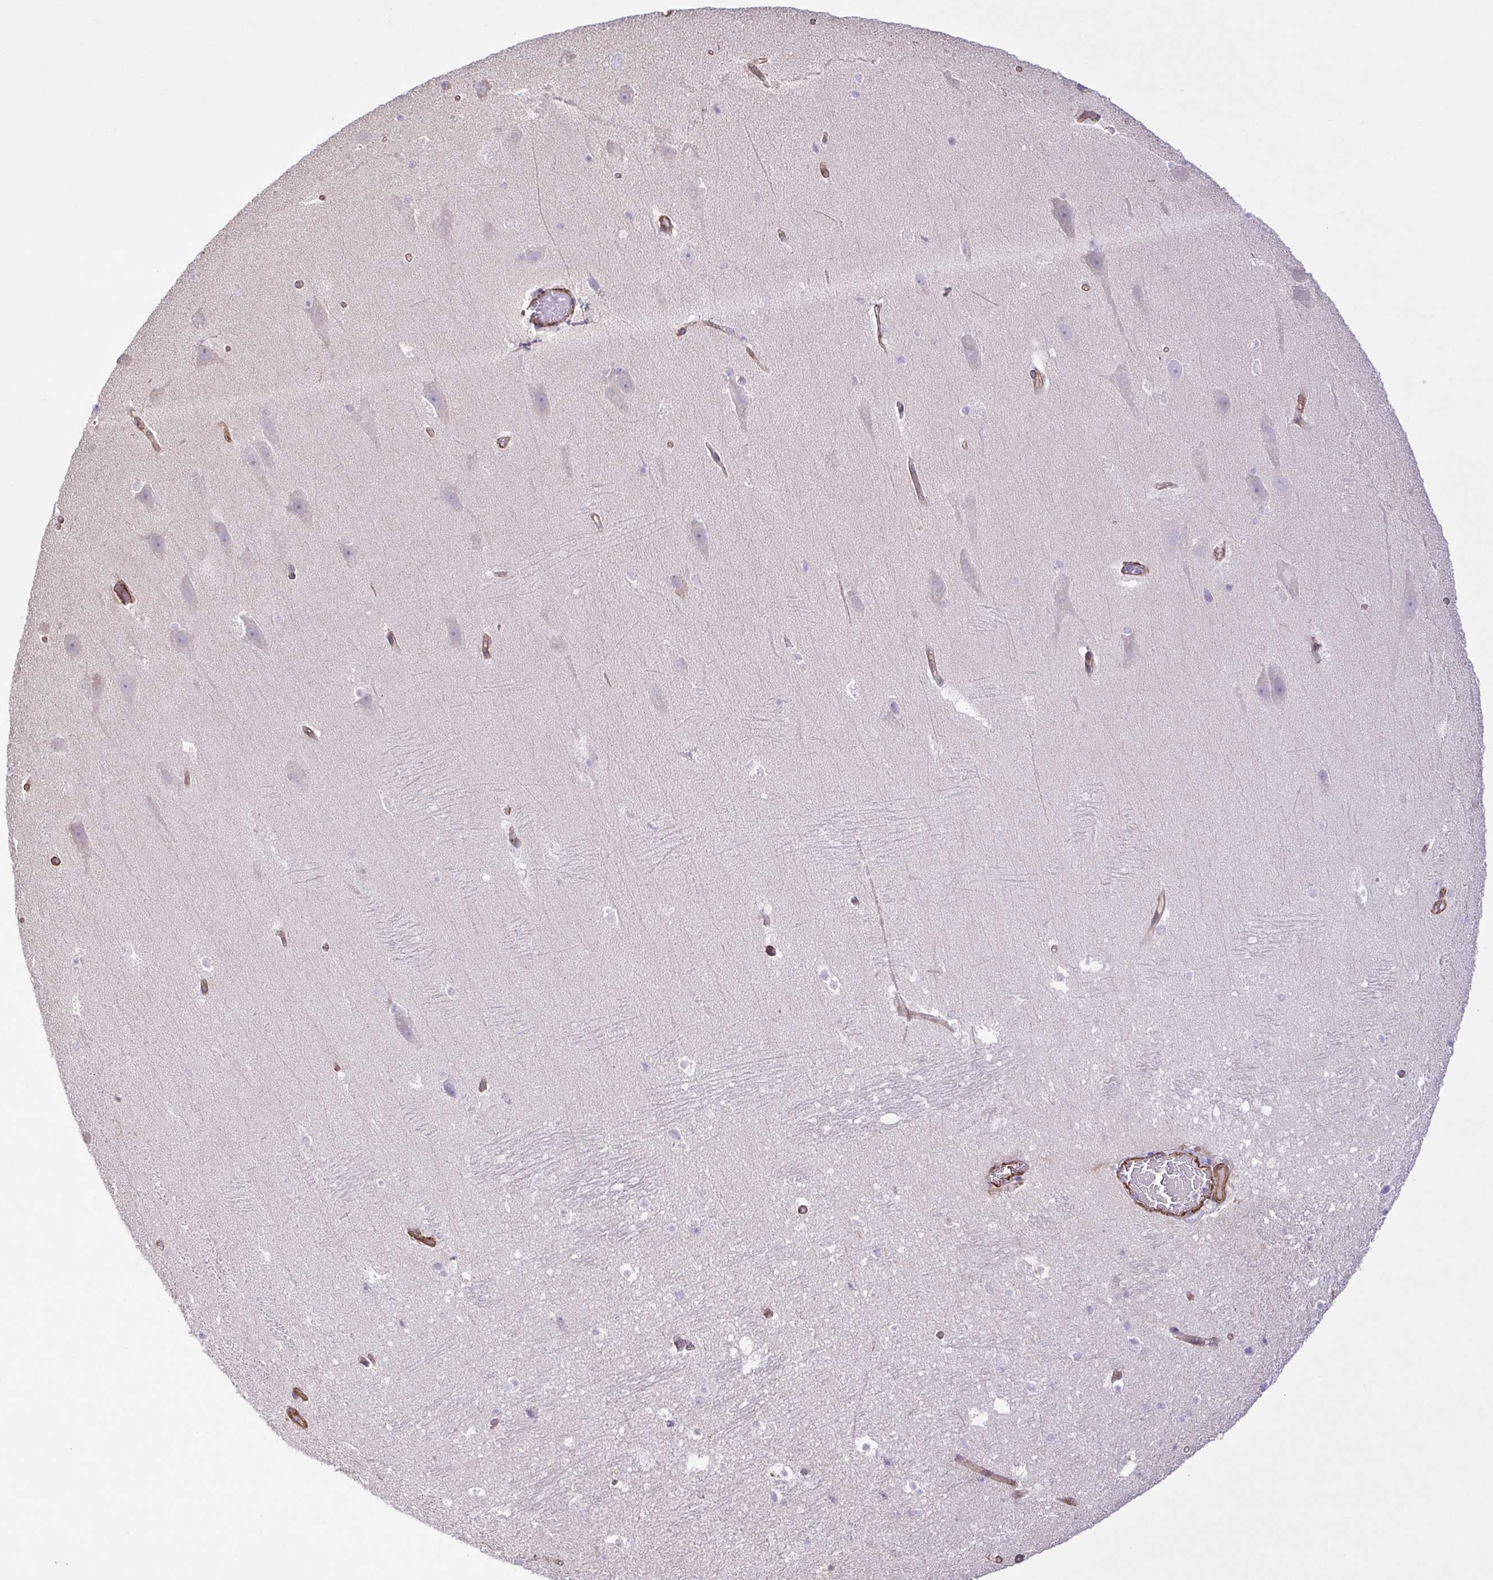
{"staining": {"intensity": "negative", "quantity": "none", "location": "none"}, "tissue": "hippocampus", "cell_type": "Glial cells", "image_type": "normal", "snomed": [{"axis": "morphology", "description": "Normal tissue, NOS"}, {"axis": "topography", "description": "Hippocampus"}], "caption": "IHC of unremarkable human hippocampus reveals no expression in glial cells. (DAB immunohistochemistry (IHC) visualized using brightfield microscopy, high magnification).", "gene": "FLT1", "patient": {"sex": "male", "age": 26}}